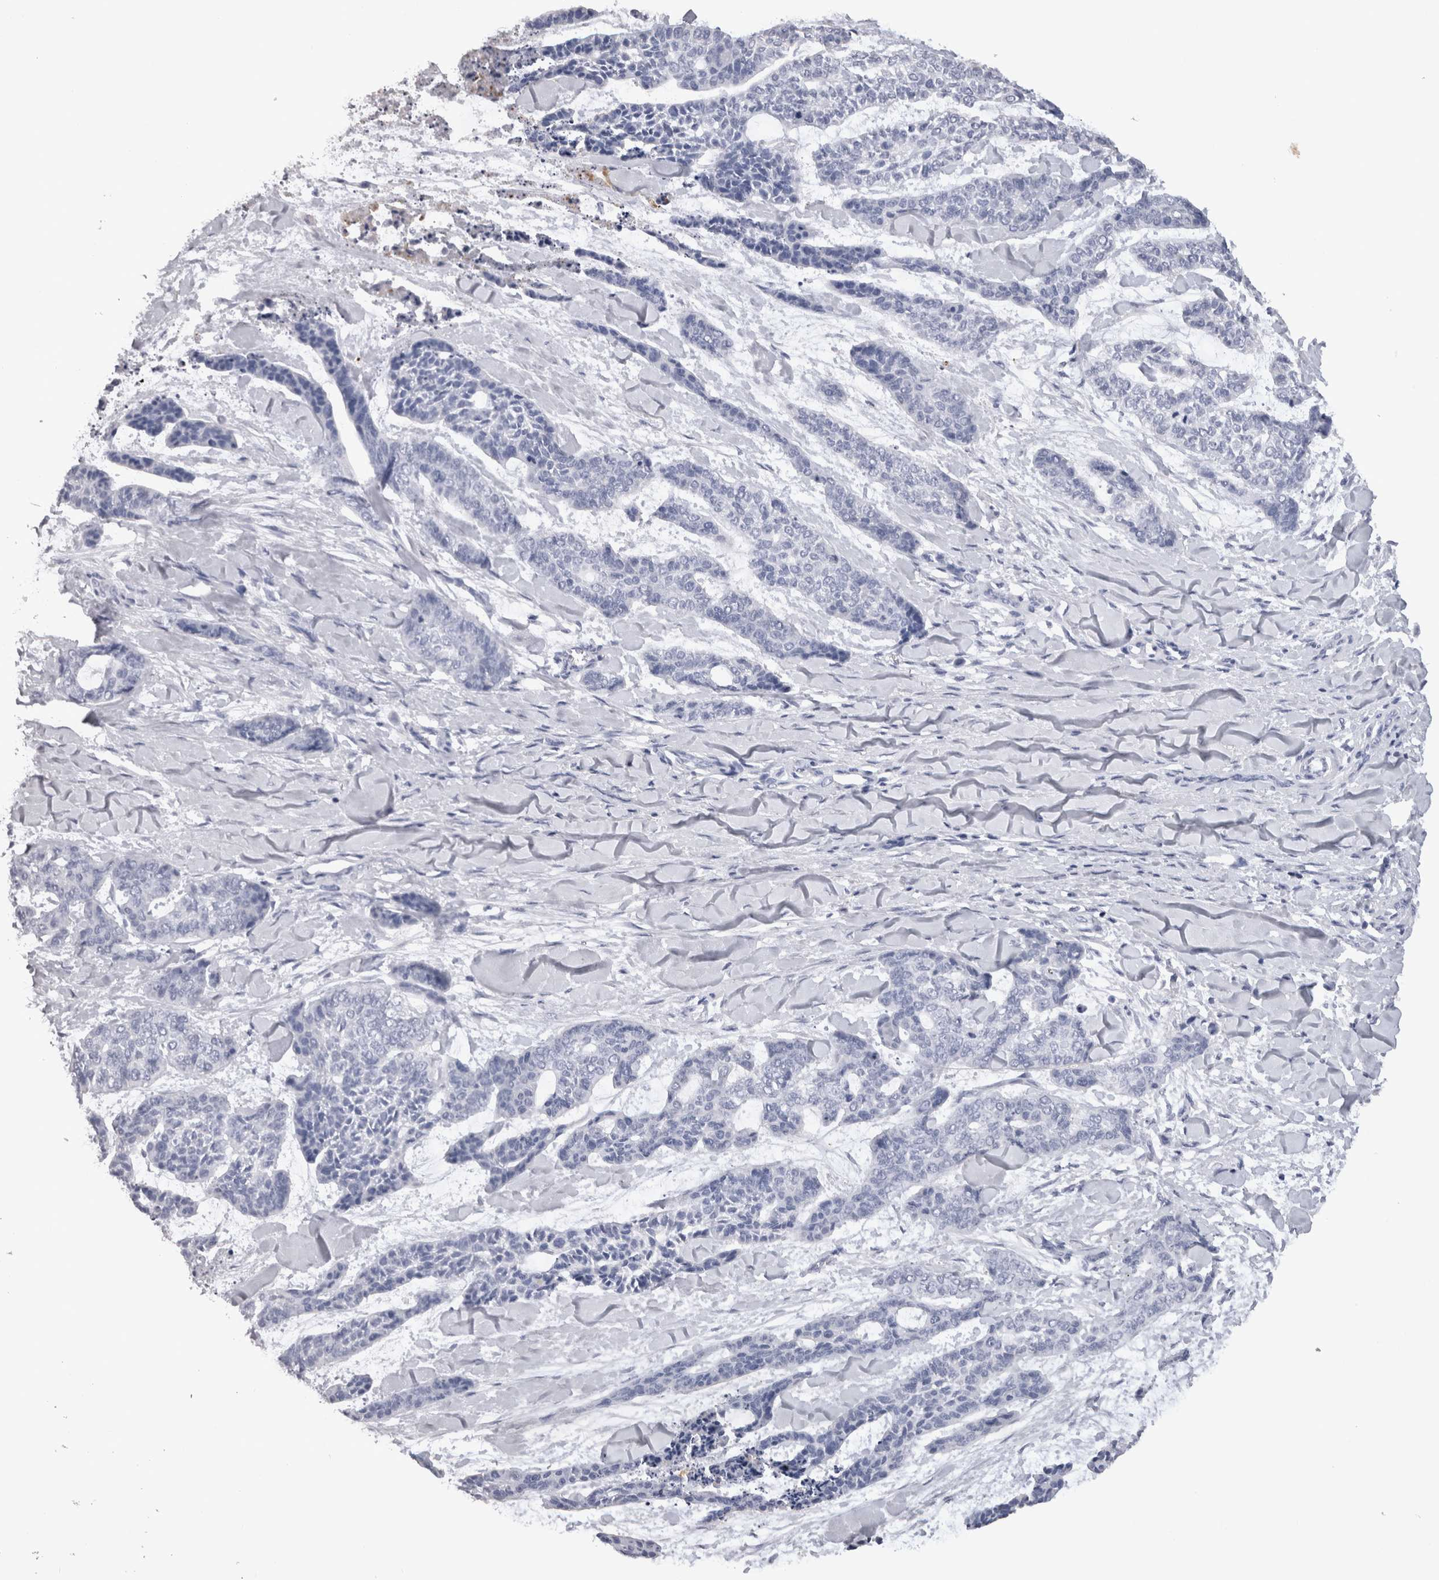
{"staining": {"intensity": "negative", "quantity": "none", "location": "none"}, "tissue": "skin cancer", "cell_type": "Tumor cells", "image_type": "cancer", "snomed": [{"axis": "morphology", "description": "Basal cell carcinoma"}, {"axis": "topography", "description": "Skin"}], "caption": "Skin basal cell carcinoma was stained to show a protein in brown. There is no significant staining in tumor cells. (IHC, brightfield microscopy, high magnification).", "gene": "ADAM2", "patient": {"sex": "female", "age": 64}}